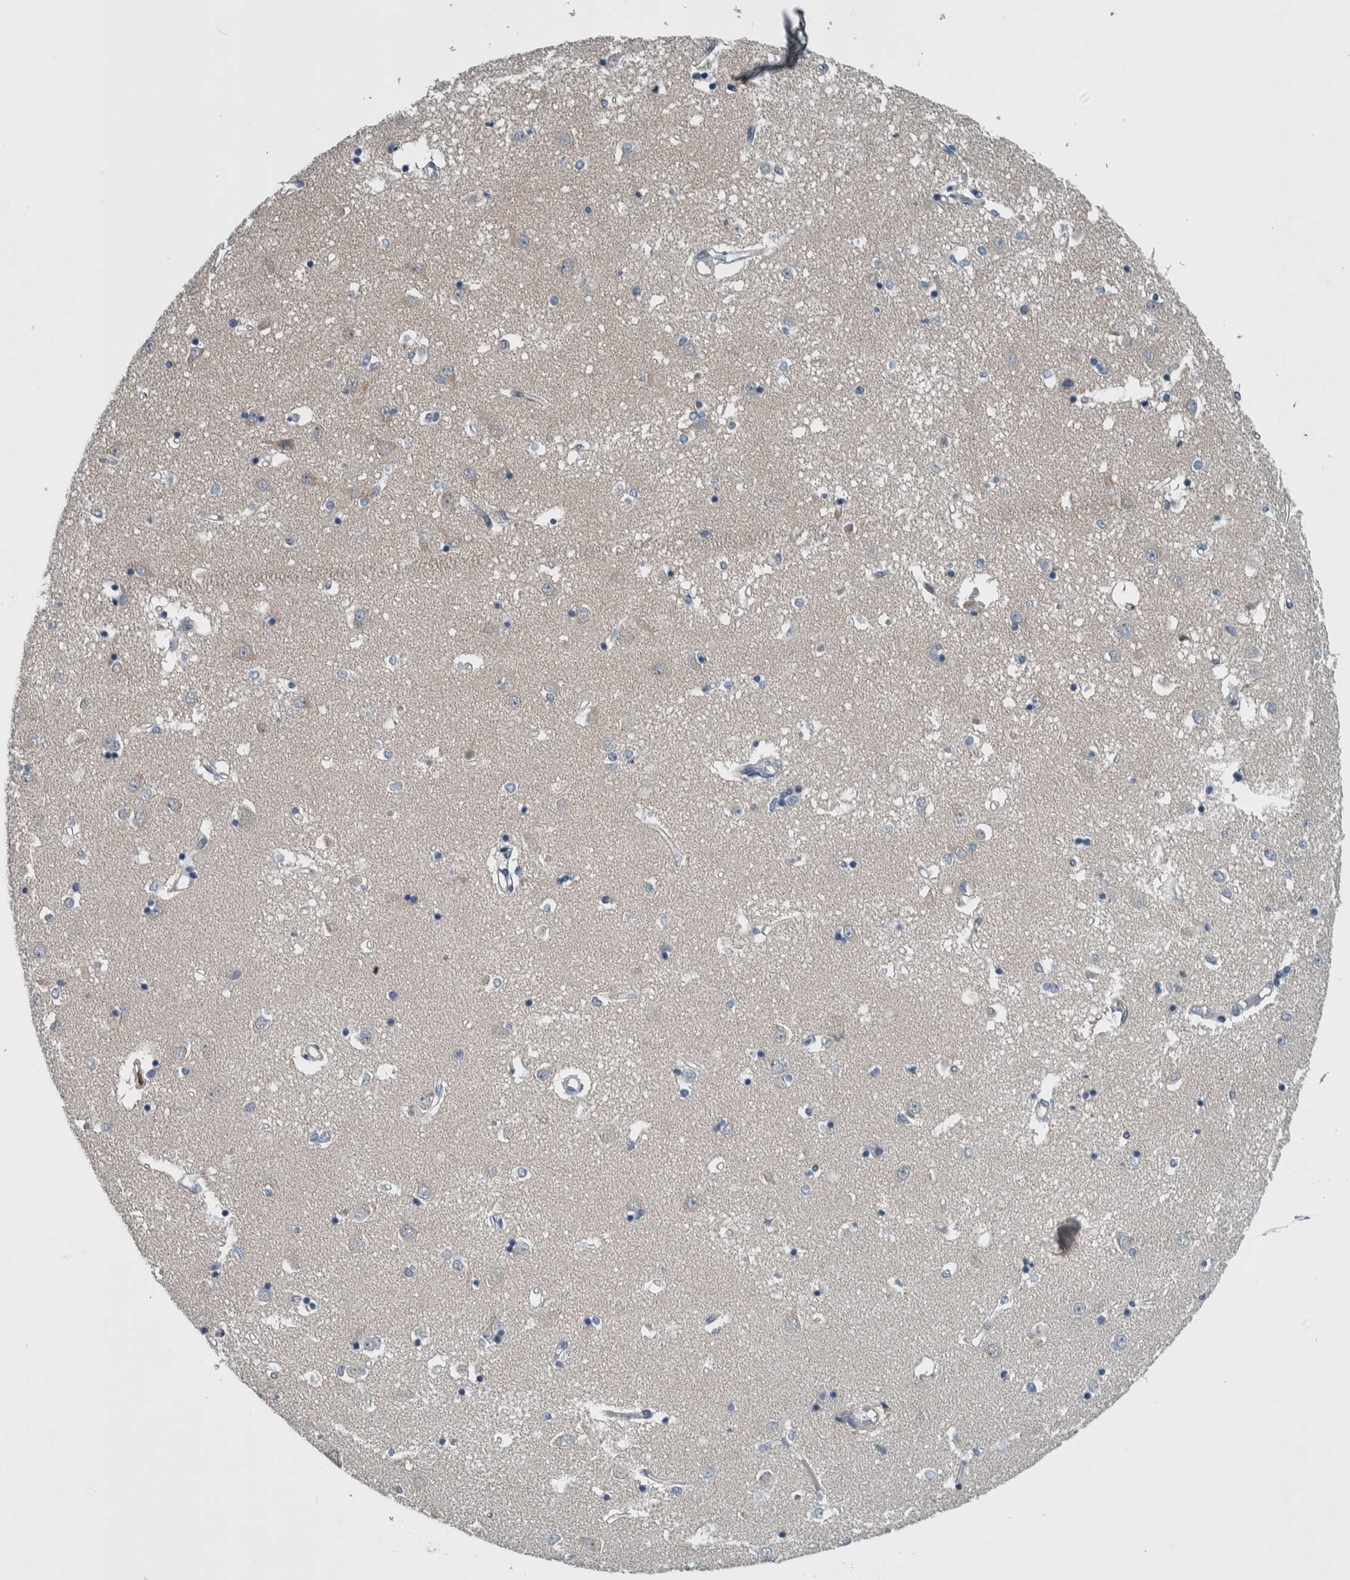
{"staining": {"intensity": "negative", "quantity": "none", "location": "none"}, "tissue": "caudate", "cell_type": "Glial cells", "image_type": "normal", "snomed": [{"axis": "morphology", "description": "Normal tissue, NOS"}, {"axis": "topography", "description": "Lateral ventricle wall"}], "caption": "IHC of unremarkable human caudate exhibits no expression in glial cells.", "gene": "SERPINC1", "patient": {"sex": "male", "age": 45}}